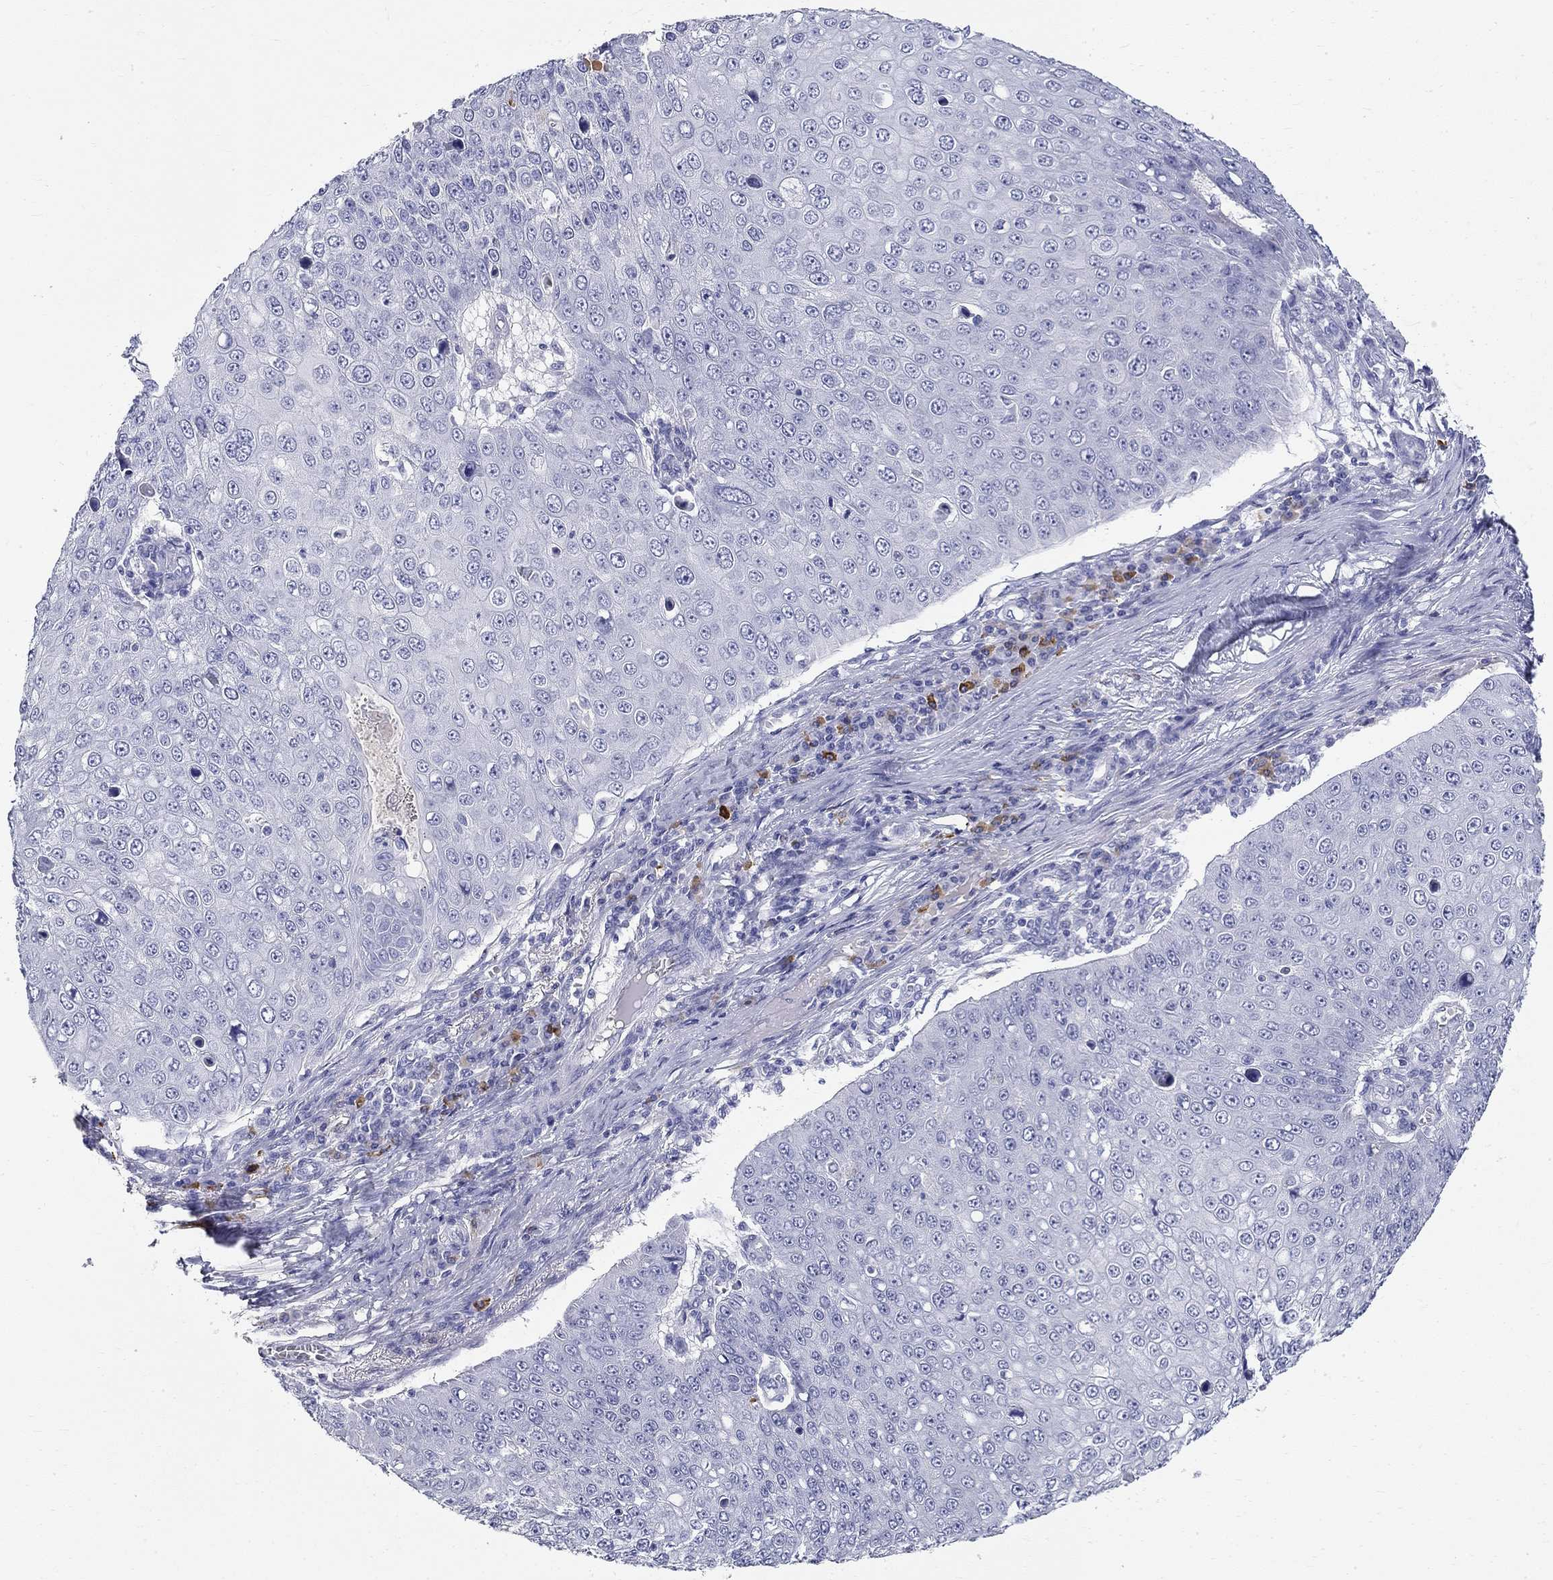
{"staining": {"intensity": "negative", "quantity": "none", "location": "none"}, "tissue": "skin cancer", "cell_type": "Tumor cells", "image_type": "cancer", "snomed": [{"axis": "morphology", "description": "Squamous cell carcinoma, NOS"}, {"axis": "topography", "description": "Skin"}], "caption": "High magnification brightfield microscopy of skin cancer stained with DAB (brown) and counterstained with hematoxylin (blue): tumor cells show no significant expression.", "gene": "PHOX2B", "patient": {"sex": "male", "age": 71}}